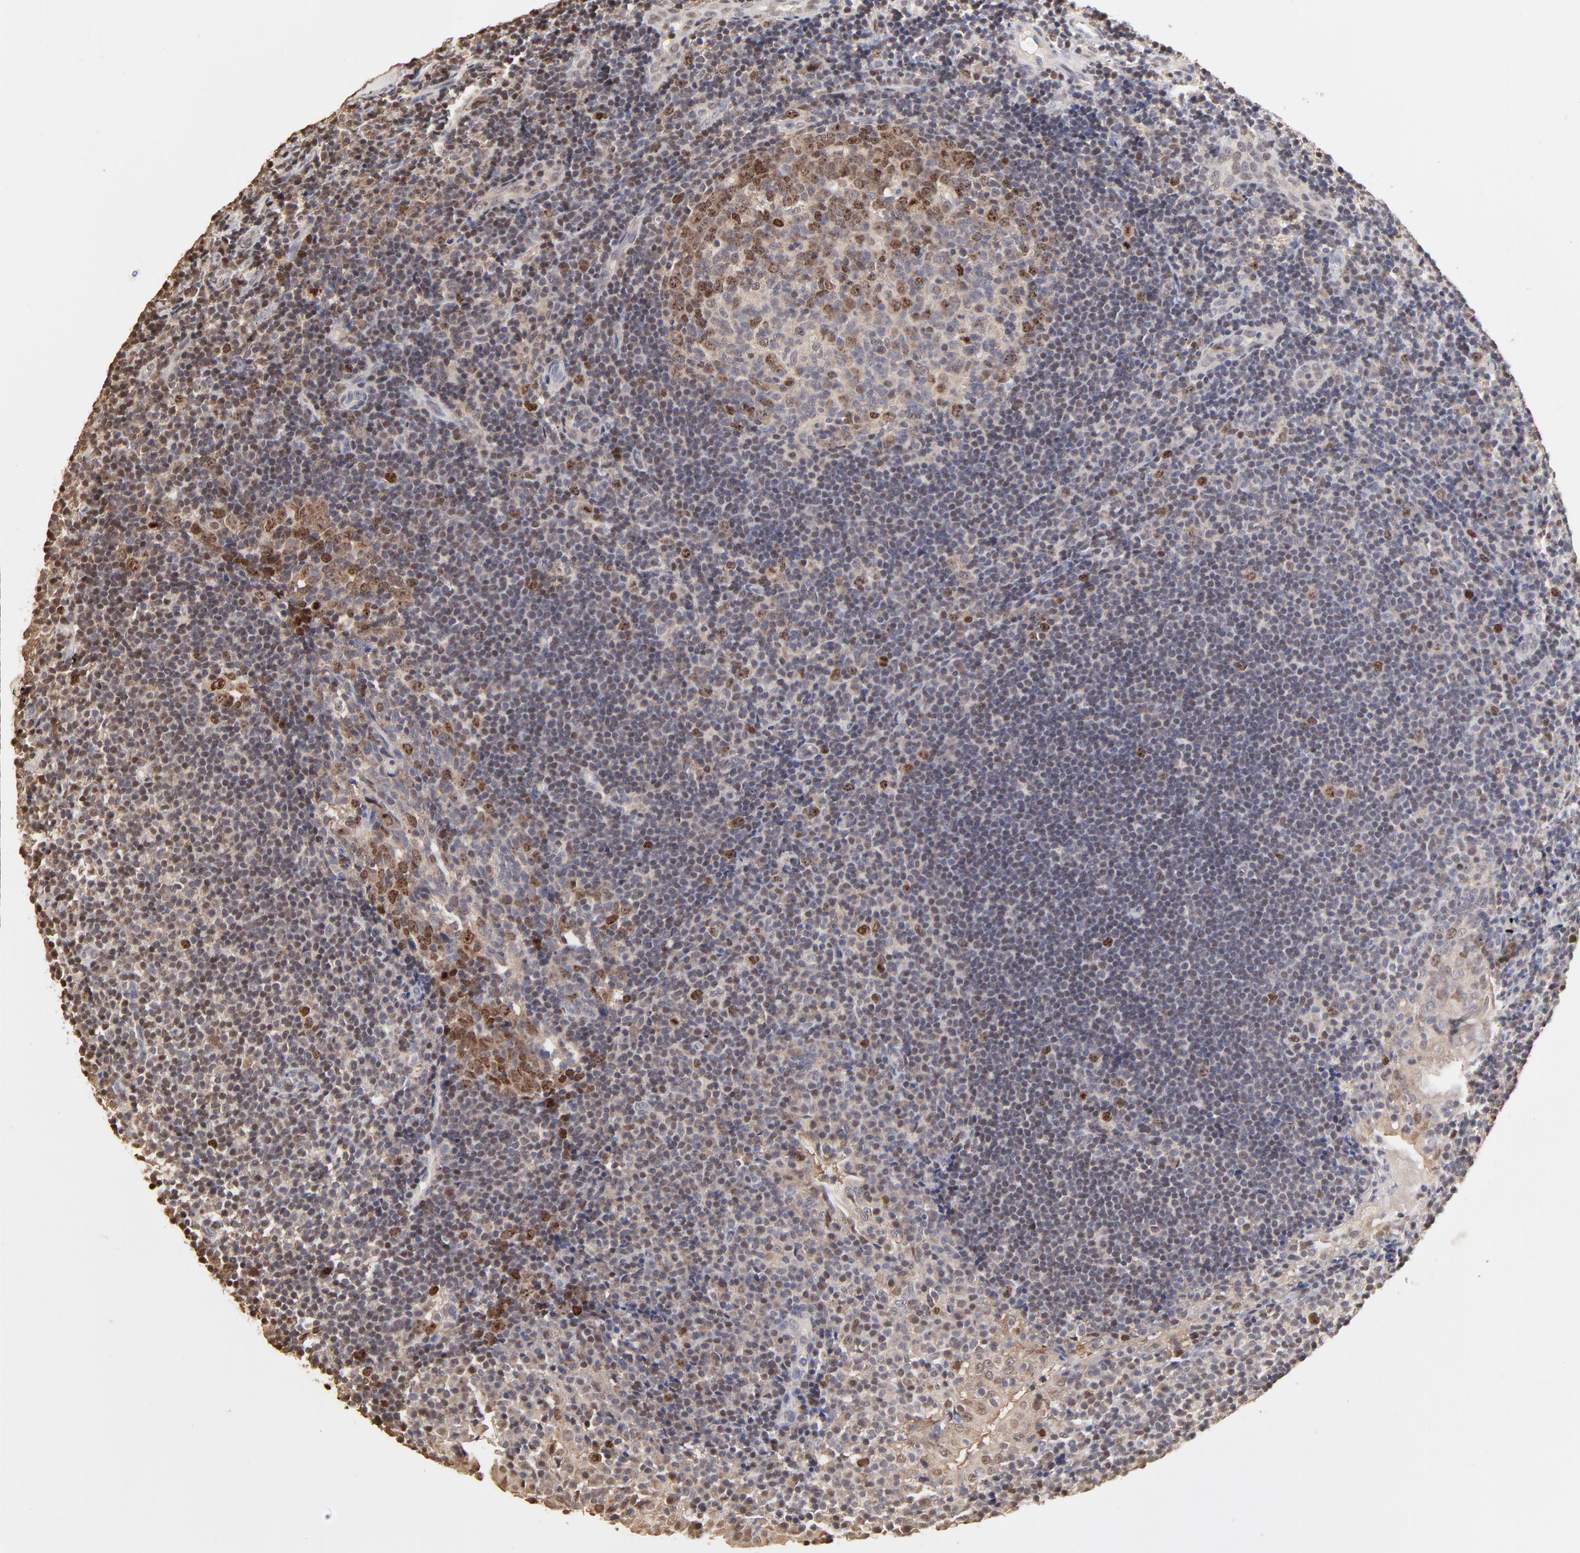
{"staining": {"intensity": "moderate", "quantity": "25%-75%", "location": "nuclear"}, "tissue": "tonsil", "cell_type": "Germinal center cells", "image_type": "normal", "snomed": [{"axis": "morphology", "description": "Normal tissue, NOS"}, {"axis": "topography", "description": "Tonsil"}], "caption": "Human tonsil stained with a brown dye reveals moderate nuclear positive expression in about 25%-75% of germinal center cells.", "gene": "BIRC5", "patient": {"sex": "female", "age": 40}}